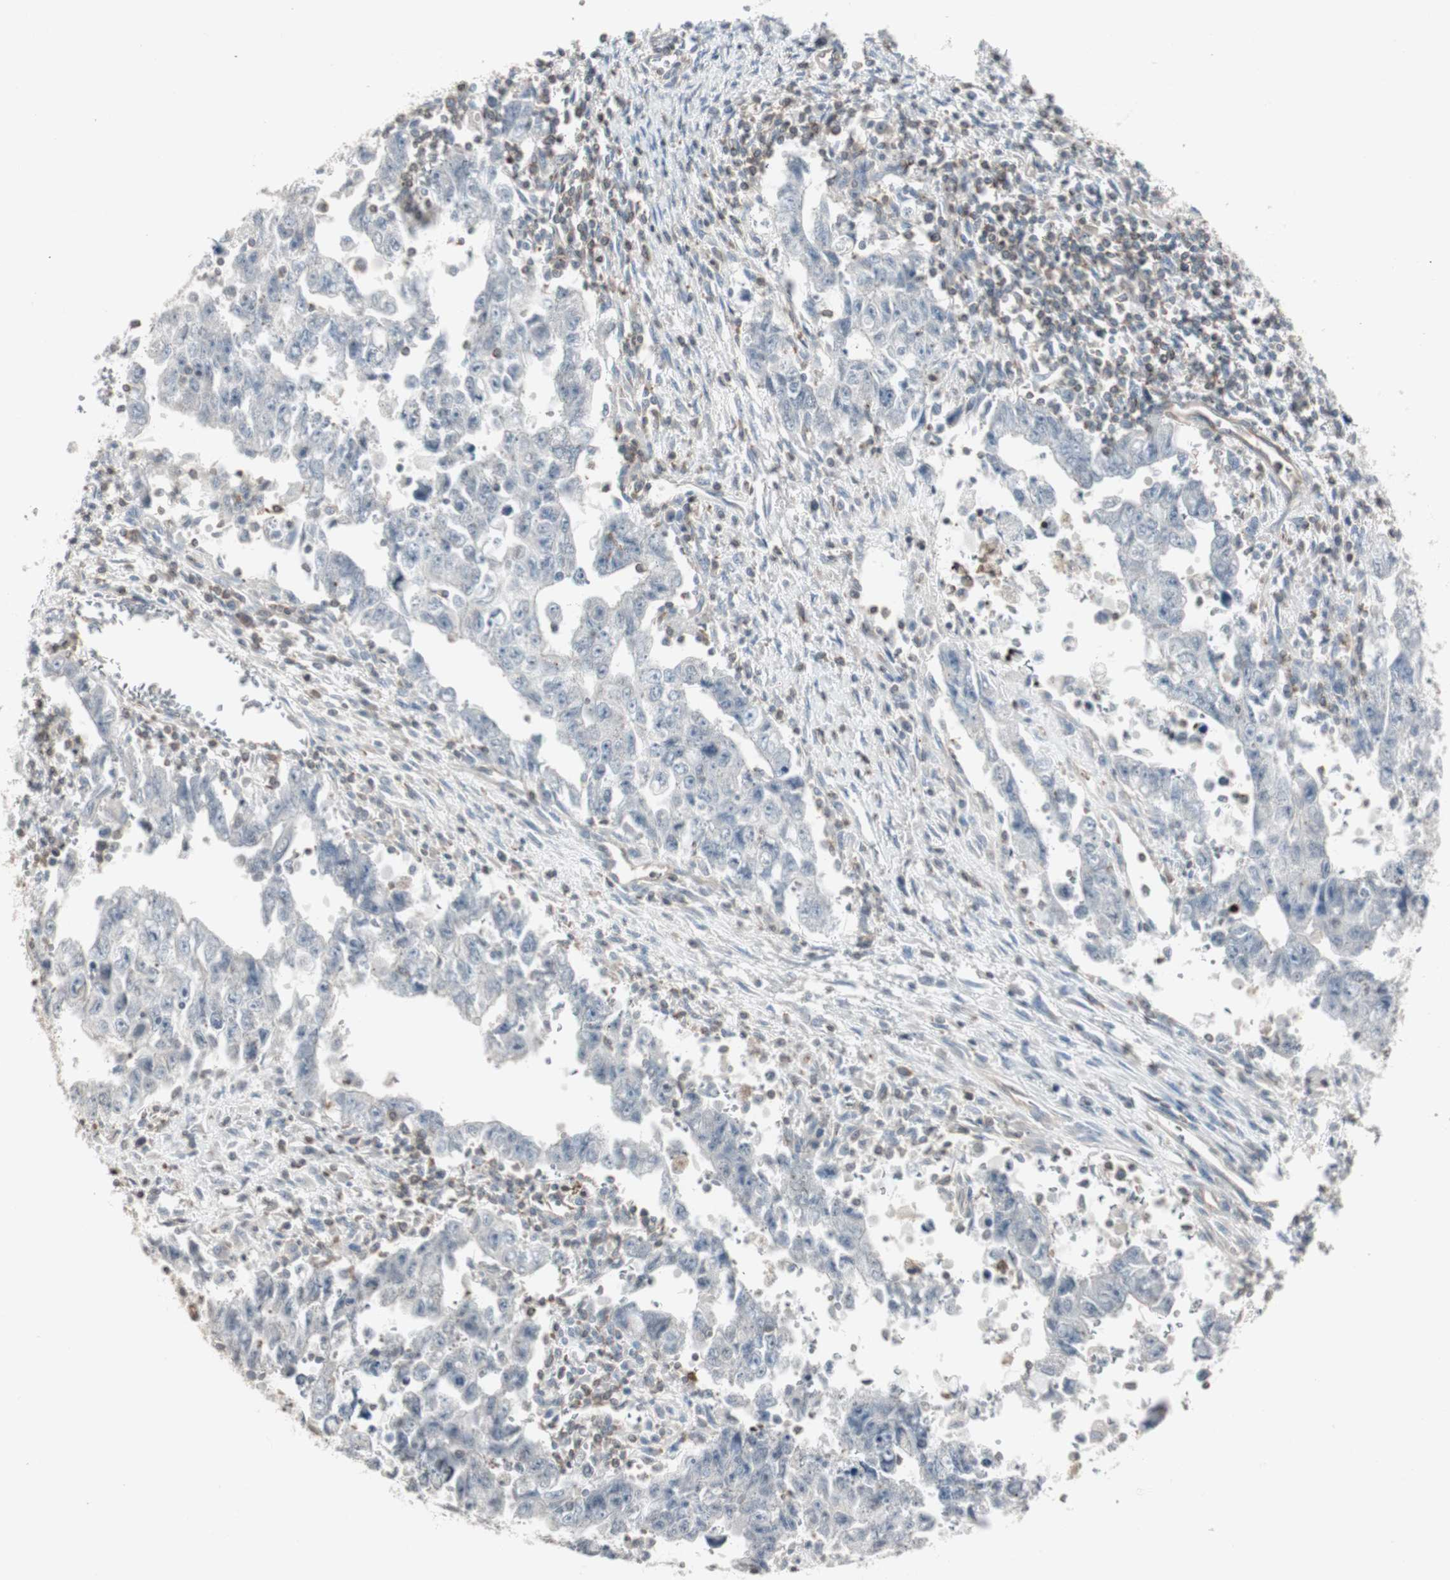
{"staining": {"intensity": "negative", "quantity": "none", "location": "none"}, "tissue": "testis cancer", "cell_type": "Tumor cells", "image_type": "cancer", "snomed": [{"axis": "morphology", "description": "Carcinoma, Embryonal, NOS"}, {"axis": "topography", "description": "Testis"}], "caption": "A high-resolution image shows immunohistochemistry (IHC) staining of testis cancer, which reveals no significant positivity in tumor cells.", "gene": "ARHGEF1", "patient": {"sex": "male", "age": 28}}